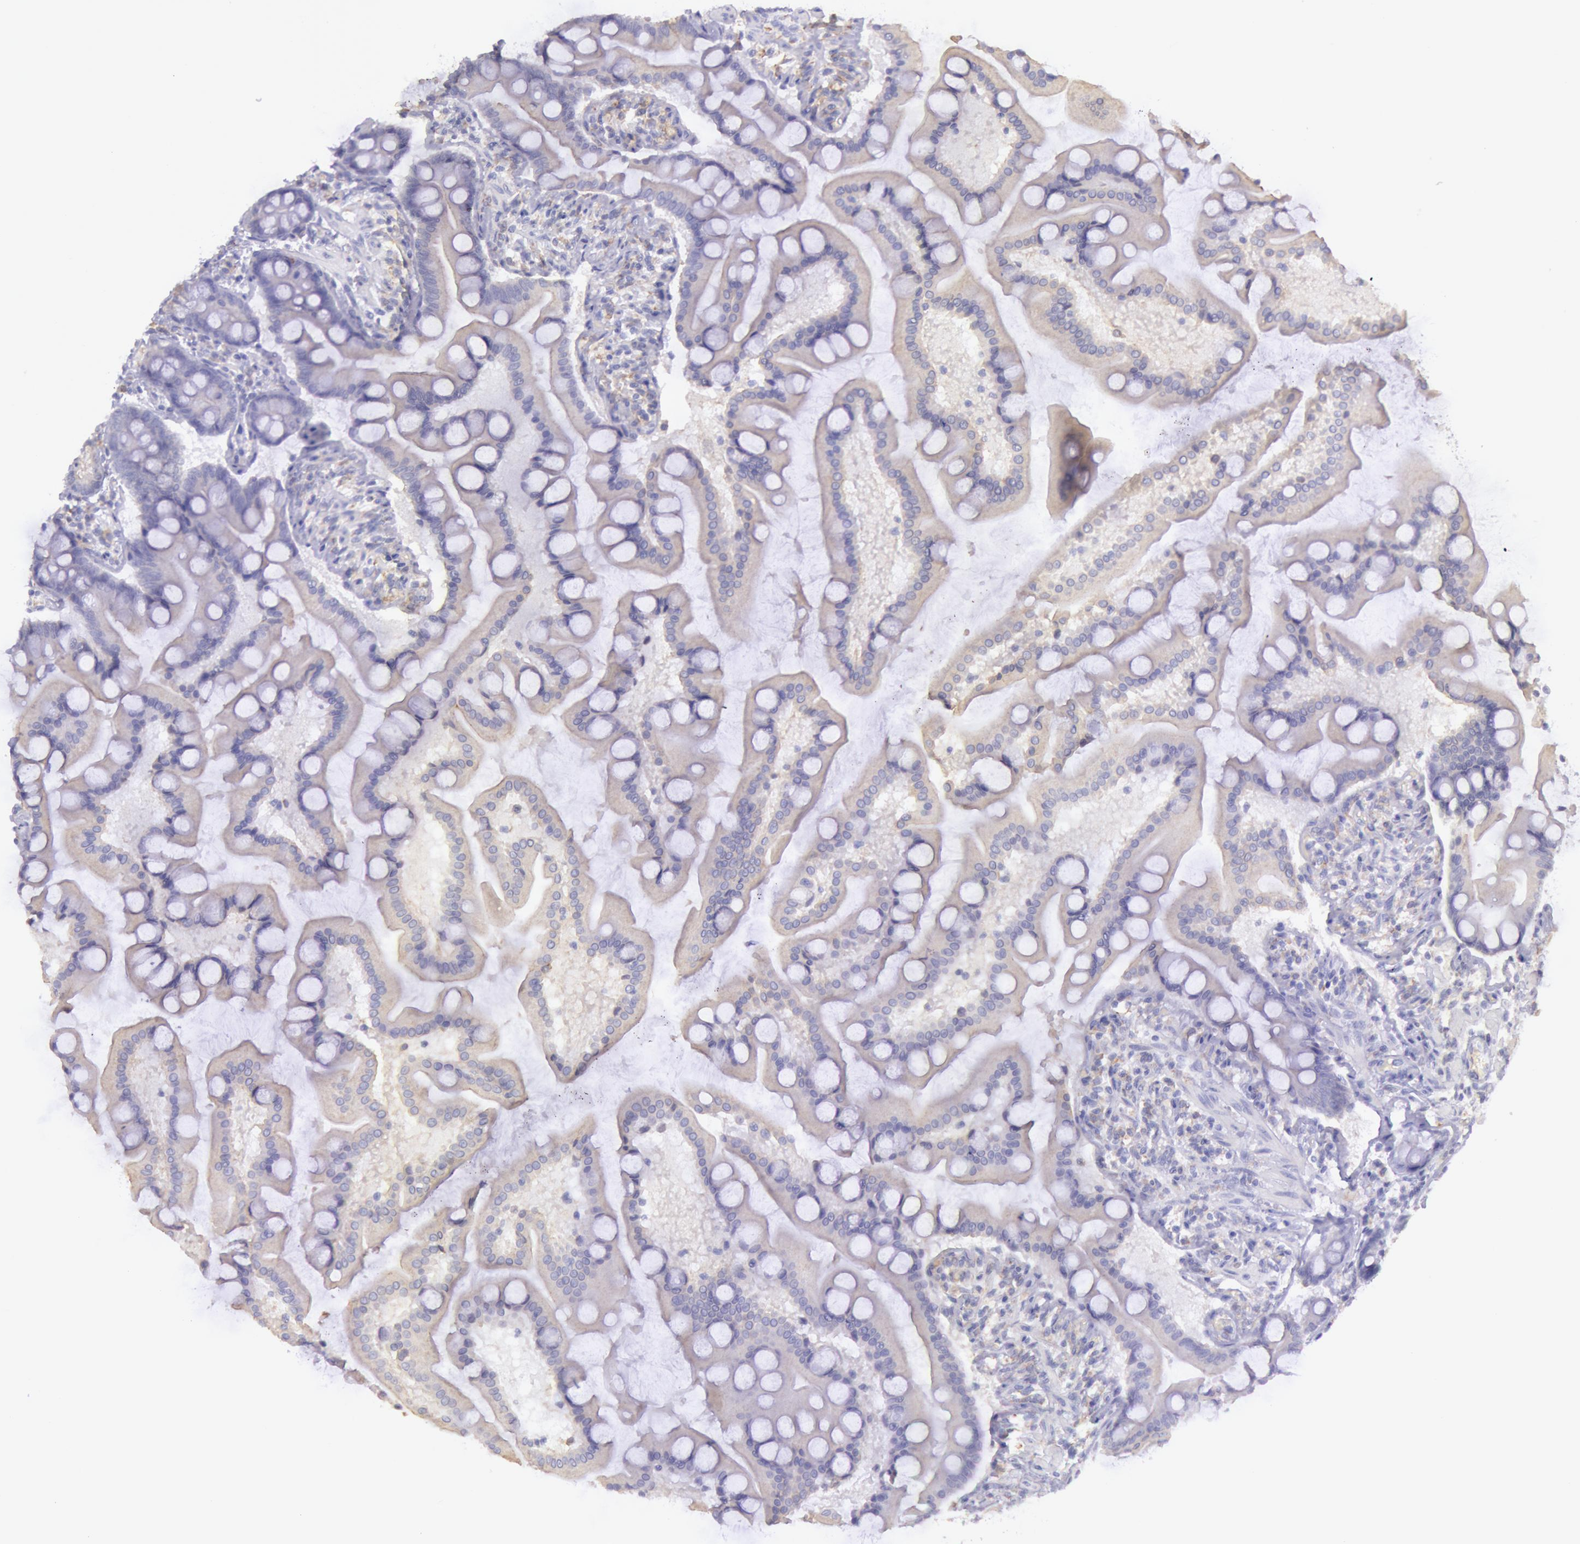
{"staining": {"intensity": "negative", "quantity": "none", "location": "none"}, "tissue": "small intestine", "cell_type": "Glandular cells", "image_type": "normal", "snomed": [{"axis": "morphology", "description": "Normal tissue, NOS"}, {"axis": "topography", "description": "Small intestine"}], "caption": "Glandular cells are negative for brown protein staining in unremarkable small intestine. (Immunohistochemistry (ihc), brightfield microscopy, high magnification).", "gene": "MYH1", "patient": {"sex": "male", "age": 41}}